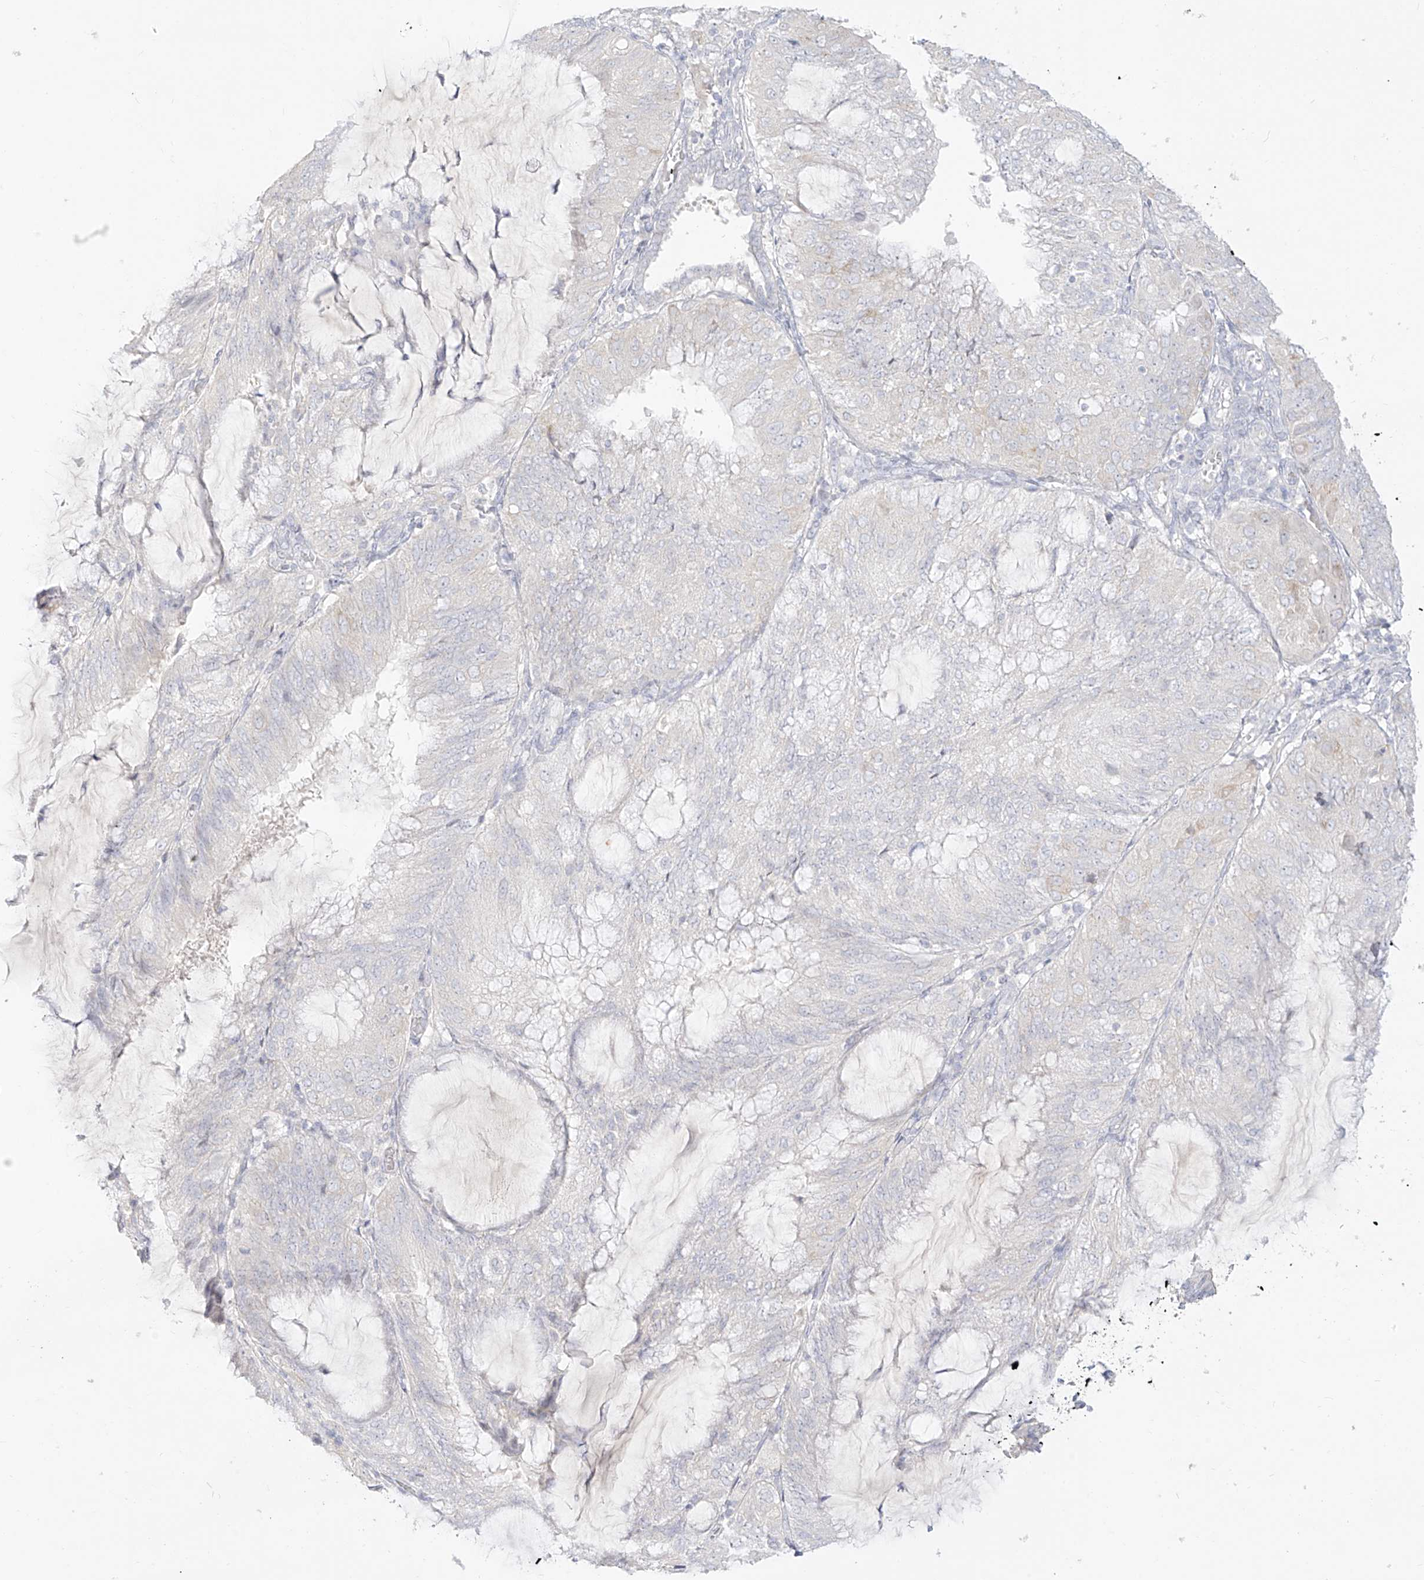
{"staining": {"intensity": "negative", "quantity": "none", "location": "none"}, "tissue": "endometrial cancer", "cell_type": "Tumor cells", "image_type": "cancer", "snomed": [{"axis": "morphology", "description": "Adenocarcinoma, NOS"}, {"axis": "topography", "description": "Endometrium"}], "caption": "There is no significant staining in tumor cells of endometrial adenocarcinoma.", "gene": "ARHGEF40", "patient": {"sex": "female", "age": 81}}